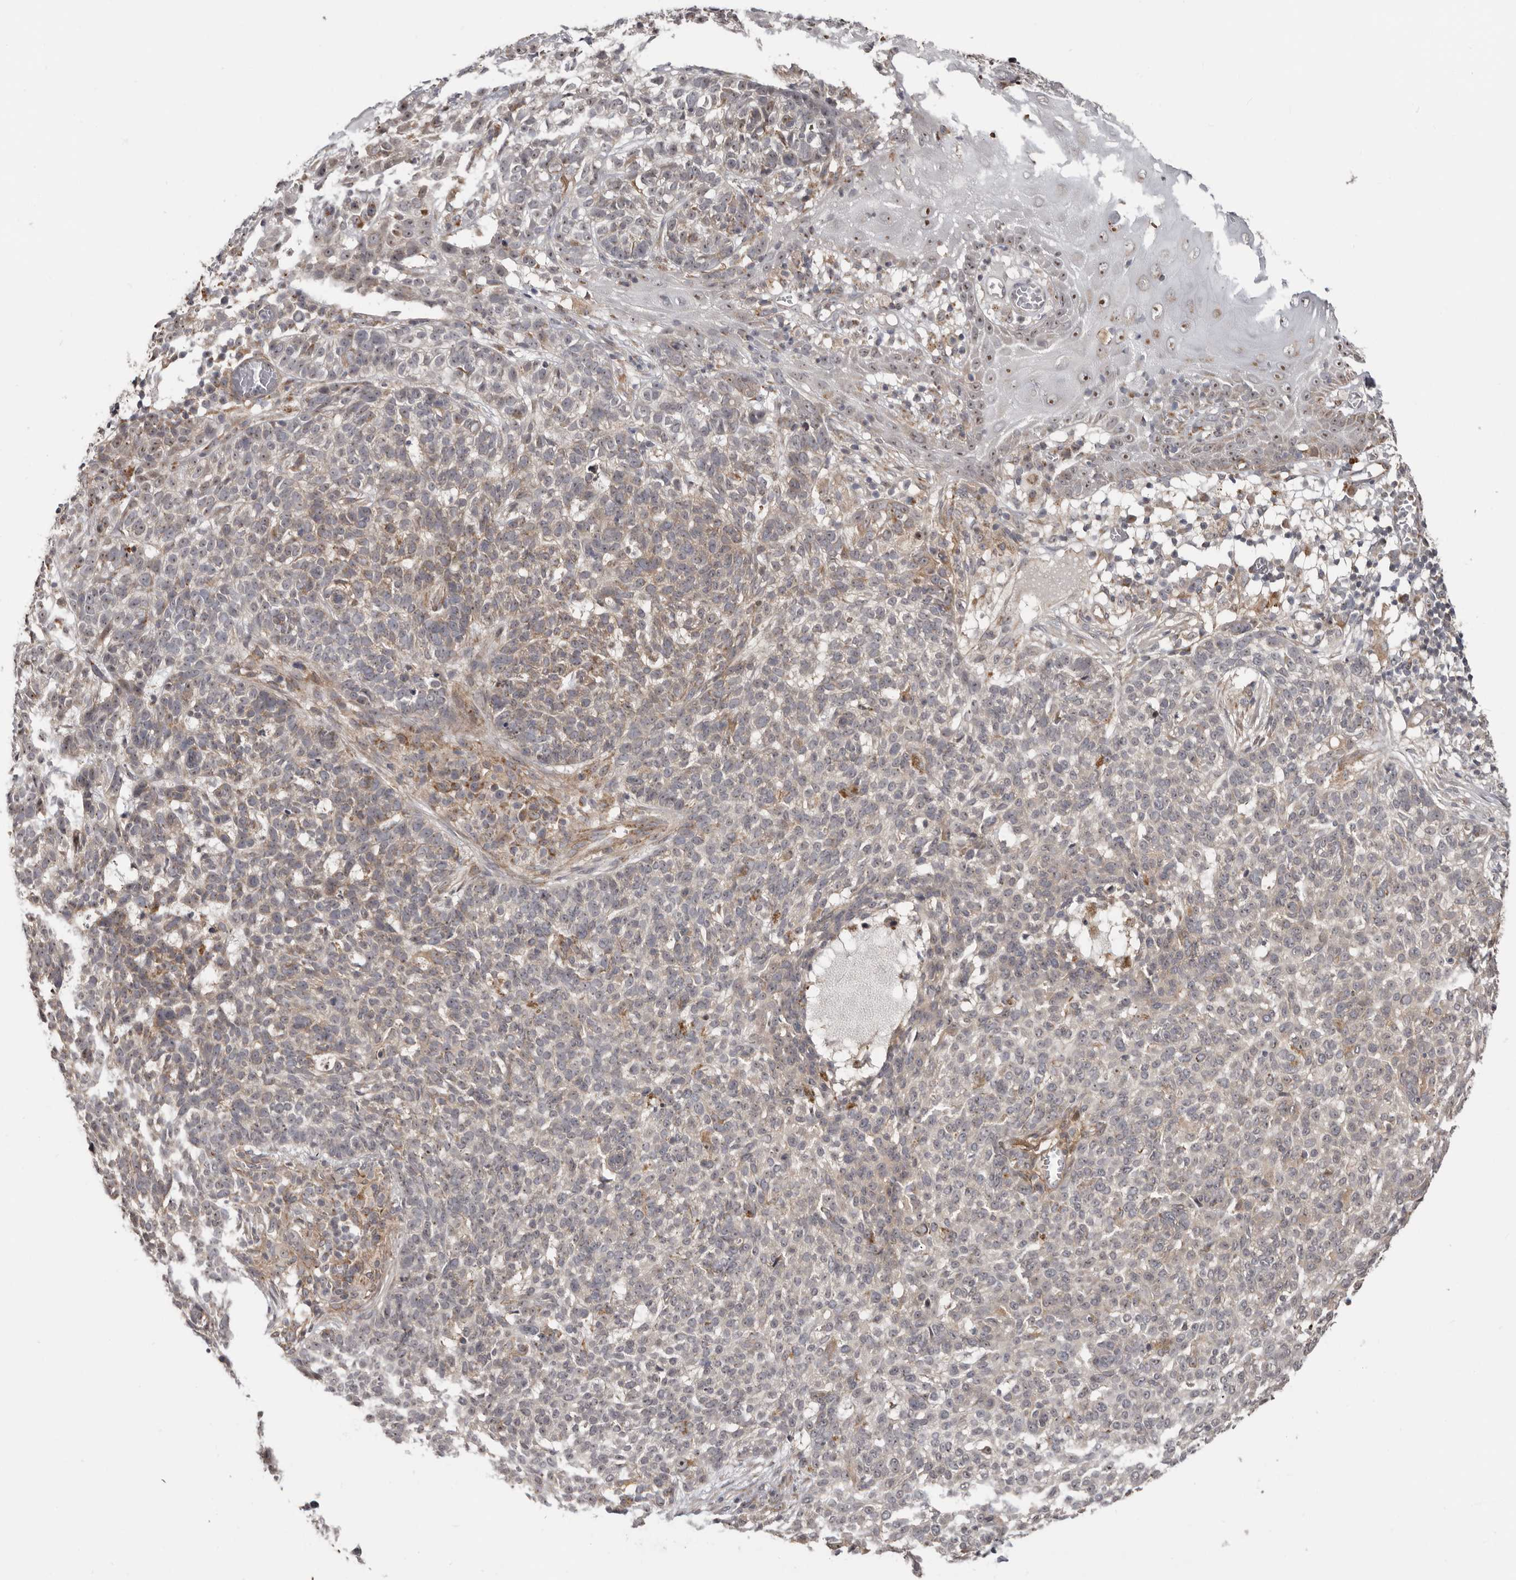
{"staining": {"intensity": "weak", "quantity": "25%-75%", "location": "cytoplasmic/membranous,nuclear"}, "tissue": "skin cancer", "cell_type": "Tumor cells", "image_type": "cancer", "snomed": [{"axis": "morphology", "description": "Basal cell carcinoma"}, {"axis": "topography", "description": "Skin"}], "caption": "Brown immunohistochemical staining in basal cell carcinoma (skin) reveals weak cytoplasmic/membranous and nuclear positivity in approximately 25%-75% of tumor cells.", "gene": "BAD", "patient": {"sex": "male", "age": 85}}